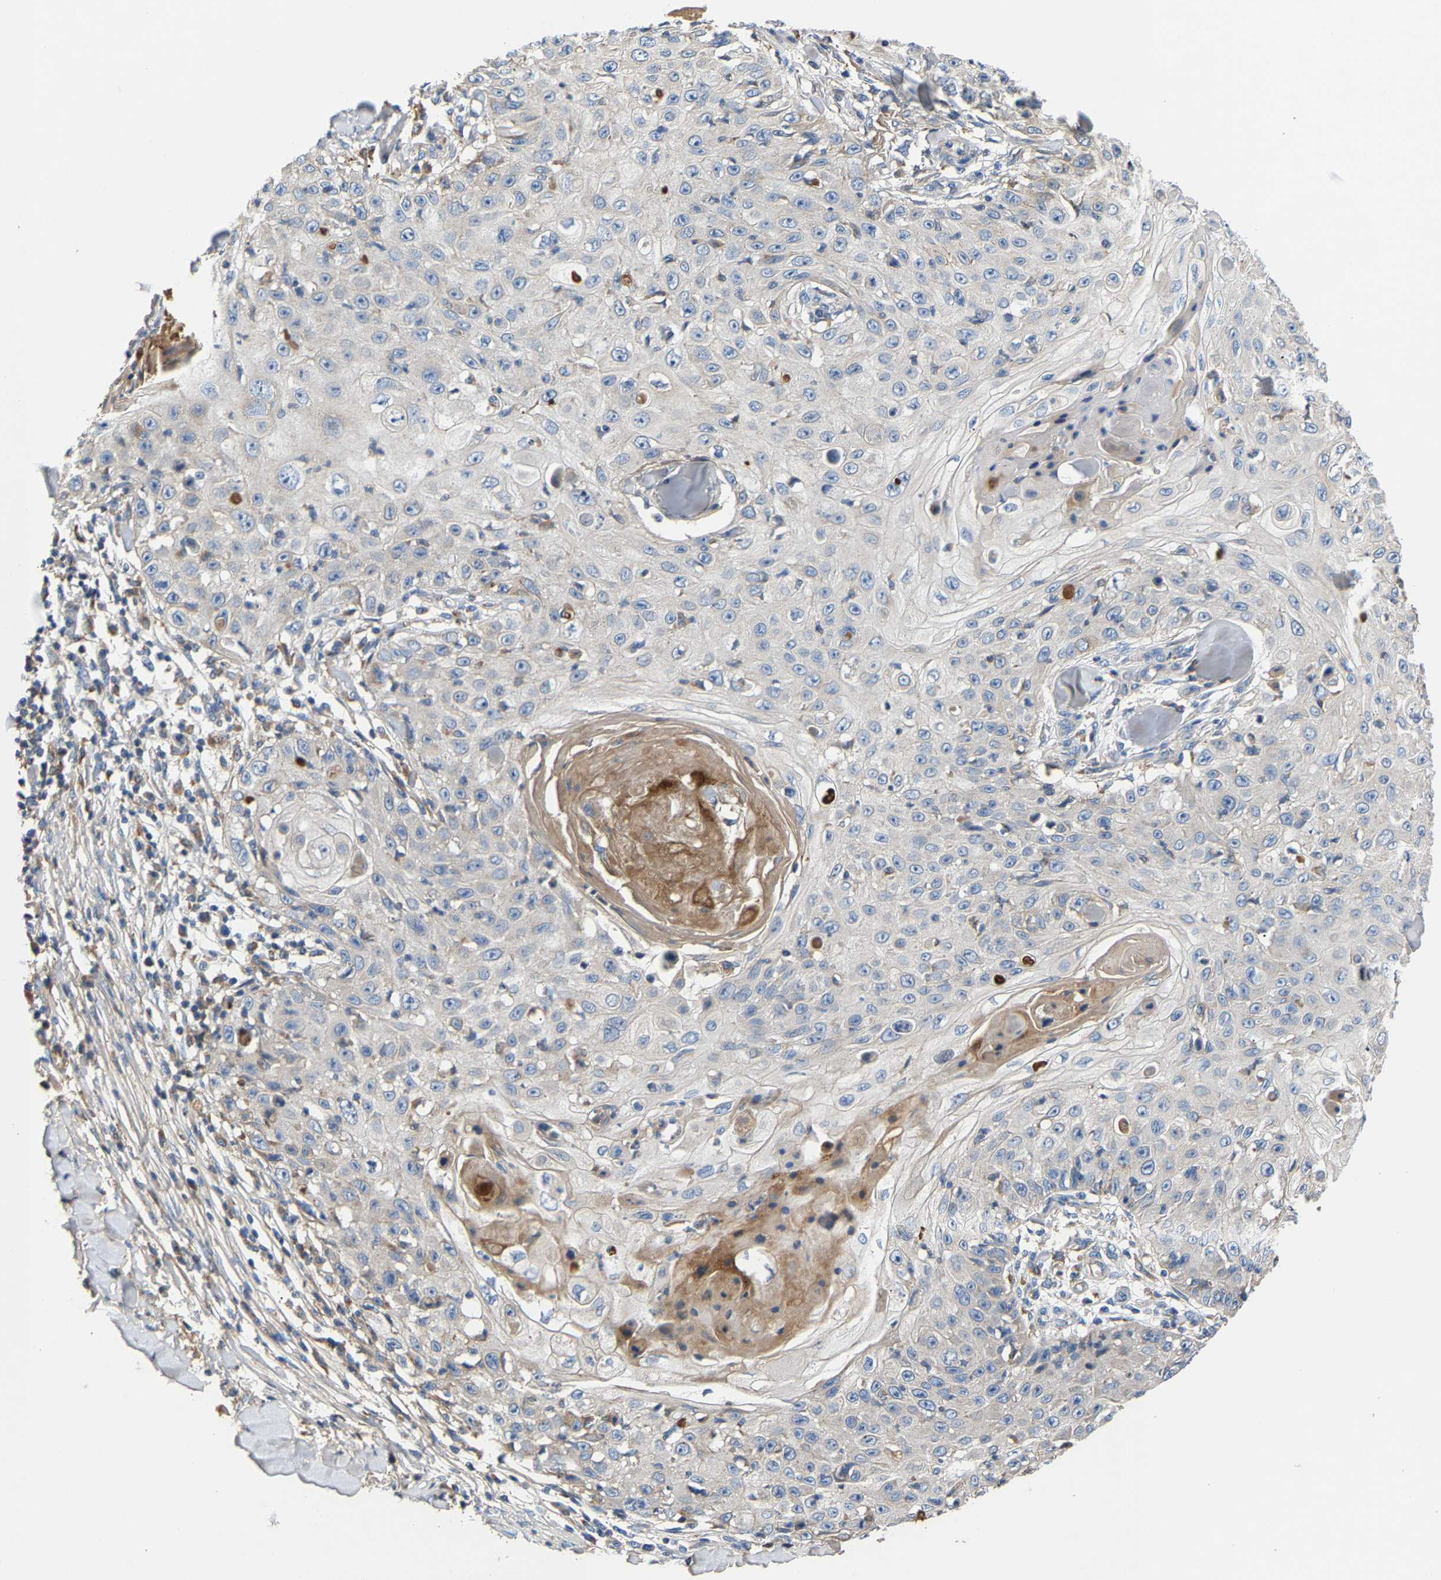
{"staining": {"intensity": "negative", "quantity": "none", "location": "none"}, "tissue": "skin cancer", "cell_type": "Tumor cells", "image_type": "cancer", "snomed": [{"axis": "morphology", "description": "Squamous cell carcinoma, NOS"}, {"axis": "topography", "description": "Skin"}], "caption": "Immunohistochemical staining of skin squamous cell carcinoma displays no significant expression in tumor cells.", "gene": "CCDC171", "patient": {"sex": "male", "age": 86}}